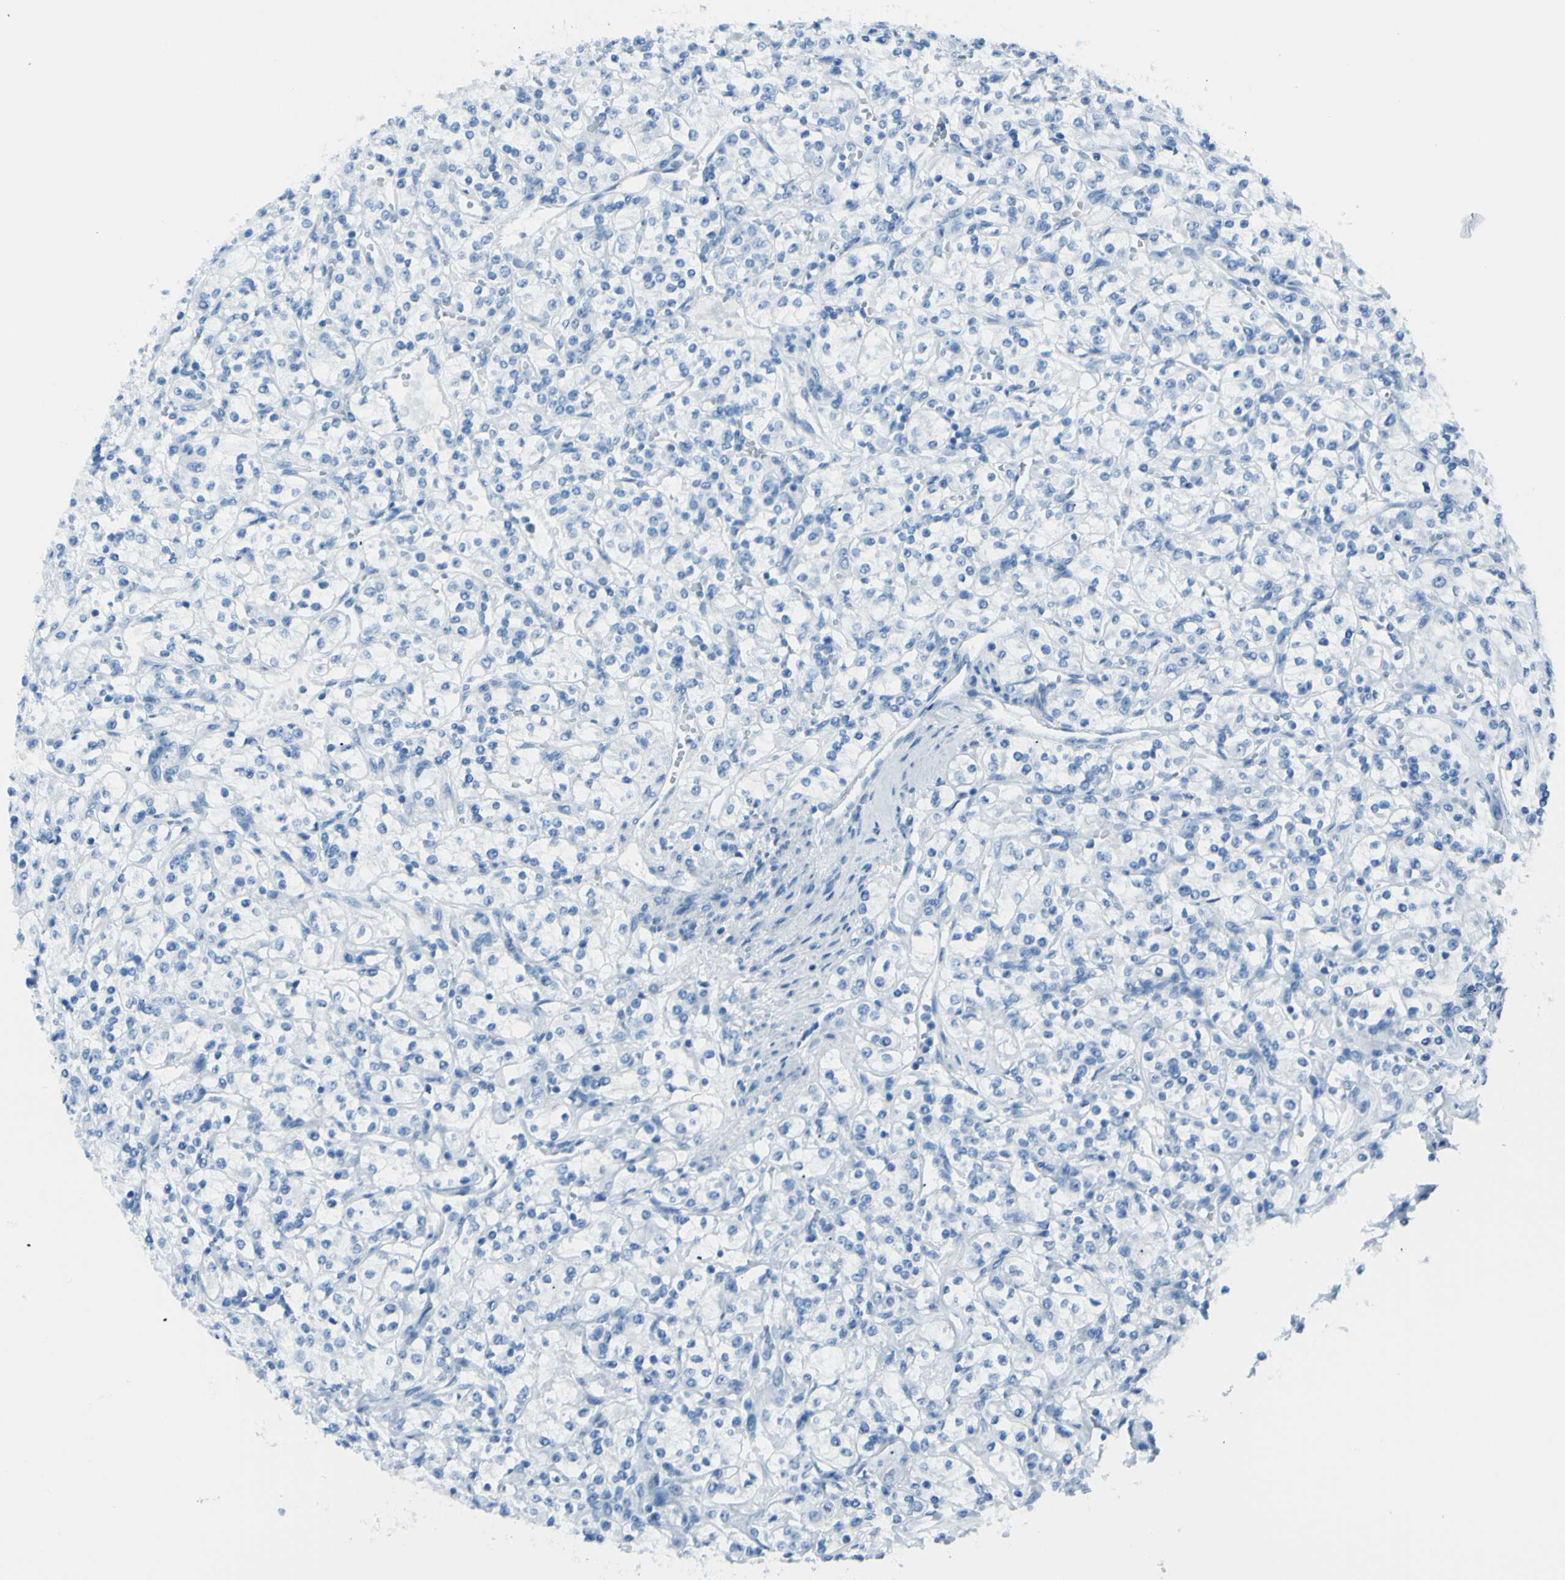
{"staining": {"intensity": "negative", "quantity": "none", "location": "none"}, "tissue": "renal cancer", "cell_type": "Tumor cells", "image_type": "cancer", "snomed": [{"axis": "morphology", "description": "Adenocarcinoma, NOS"}, {"axis": "topography", "description": "Kidney"}], "caption": "Adenocarcinoma (renal) was stained to show a protein in brown. There is no significant staining in tumor cells.", "gene": "TFPI2", "patient": {"sex": "male", "age": 77}}